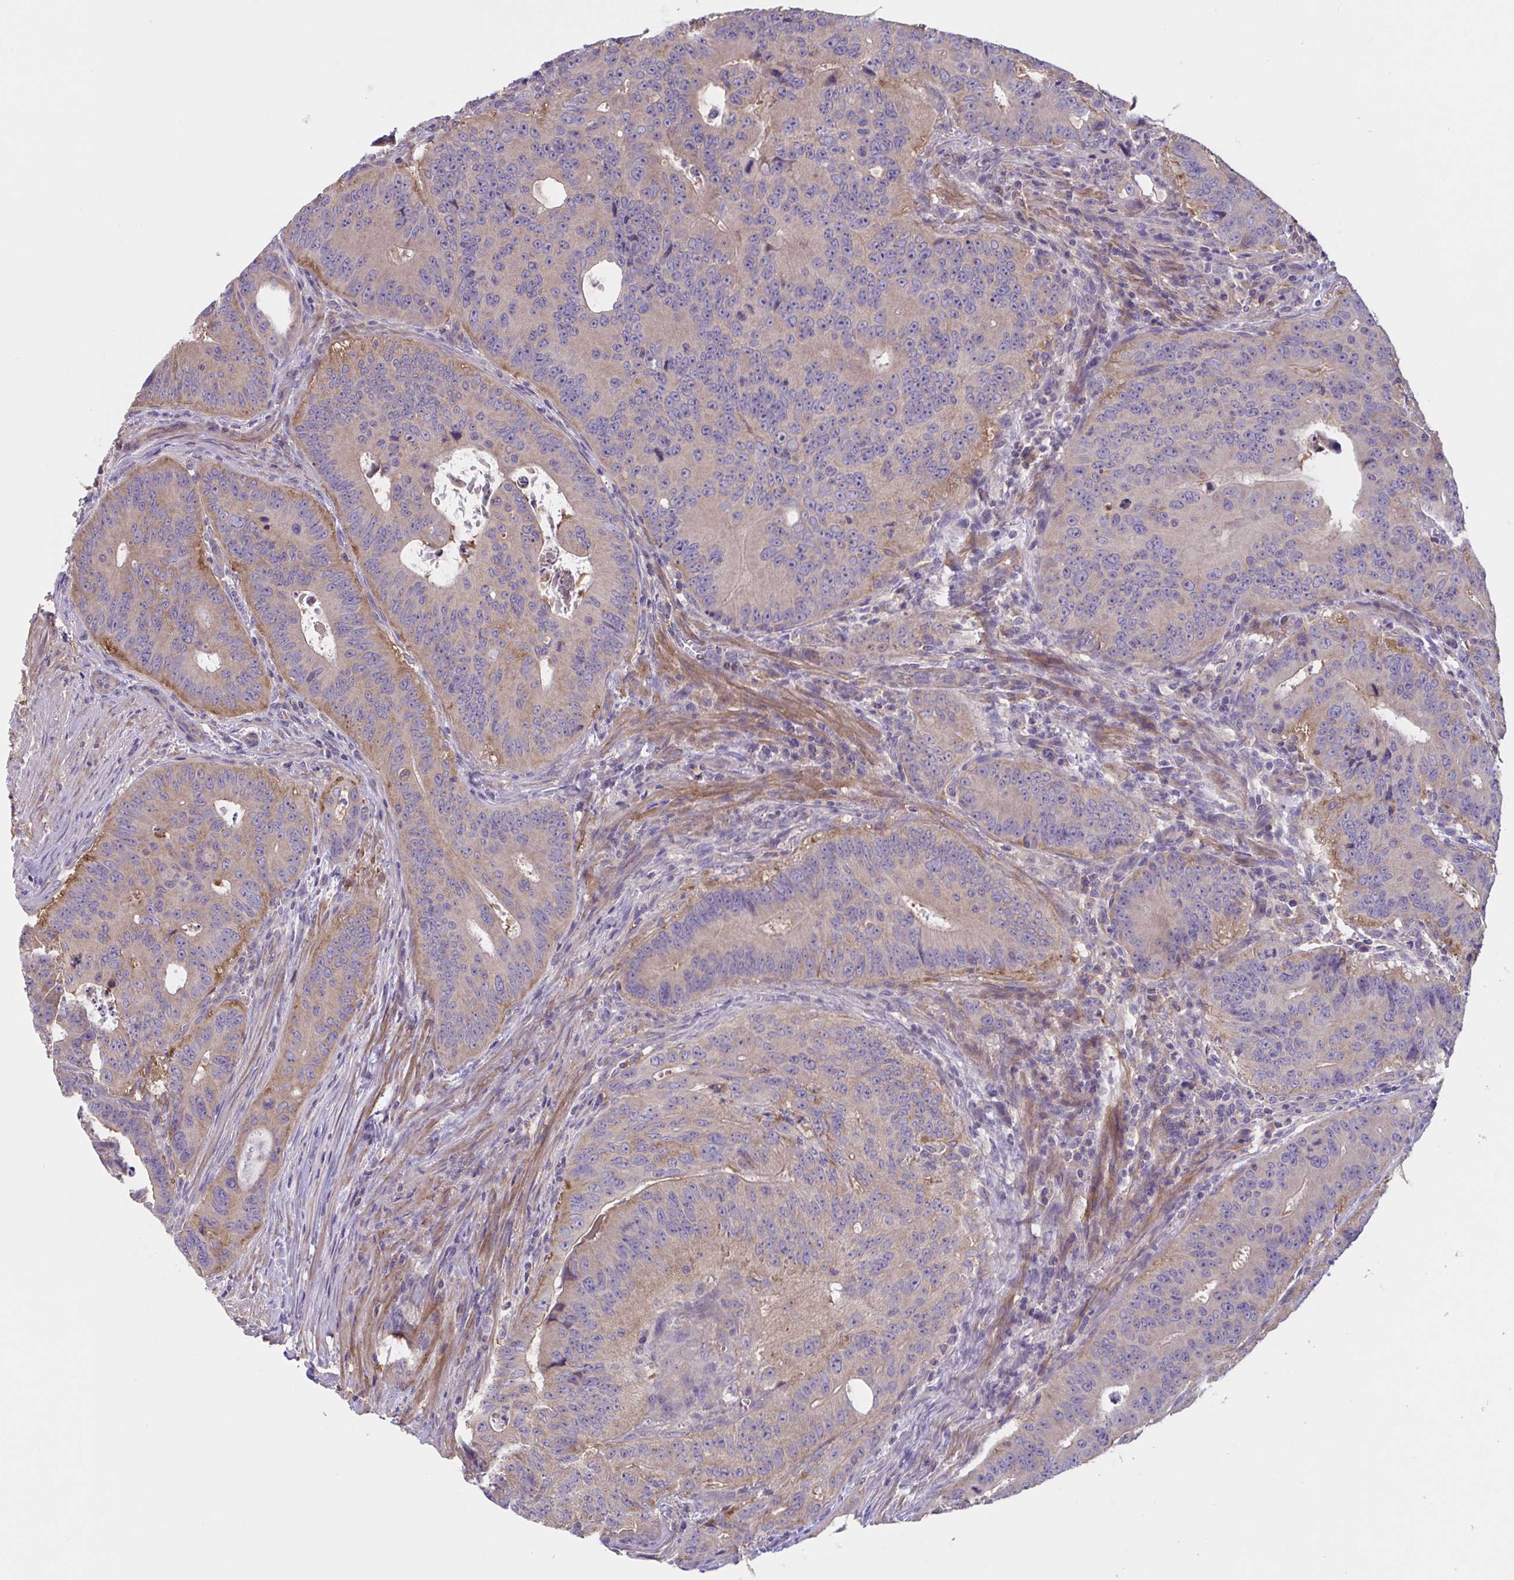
{"staining": {"intensity": "weak", "quantity": "25%-75%", "location": "cytoplasmic/membranous"}, "tissue": "colorectal cancer", "cell_type": "Tumor cells", "image_type": "cancer", "snomed": [{"axis": "morphology", "description": "Adenocarcinoma, NOS"}, {"axis": "topography", "description": "Colon"}], "caption": "A brown stain highlights weak cytoplasmic/membranous staining of a protein in colorectal adenocarcinoma tumor cells.", "gene": "WNT9B", "patient": {"sex": "male", "age": 62}}